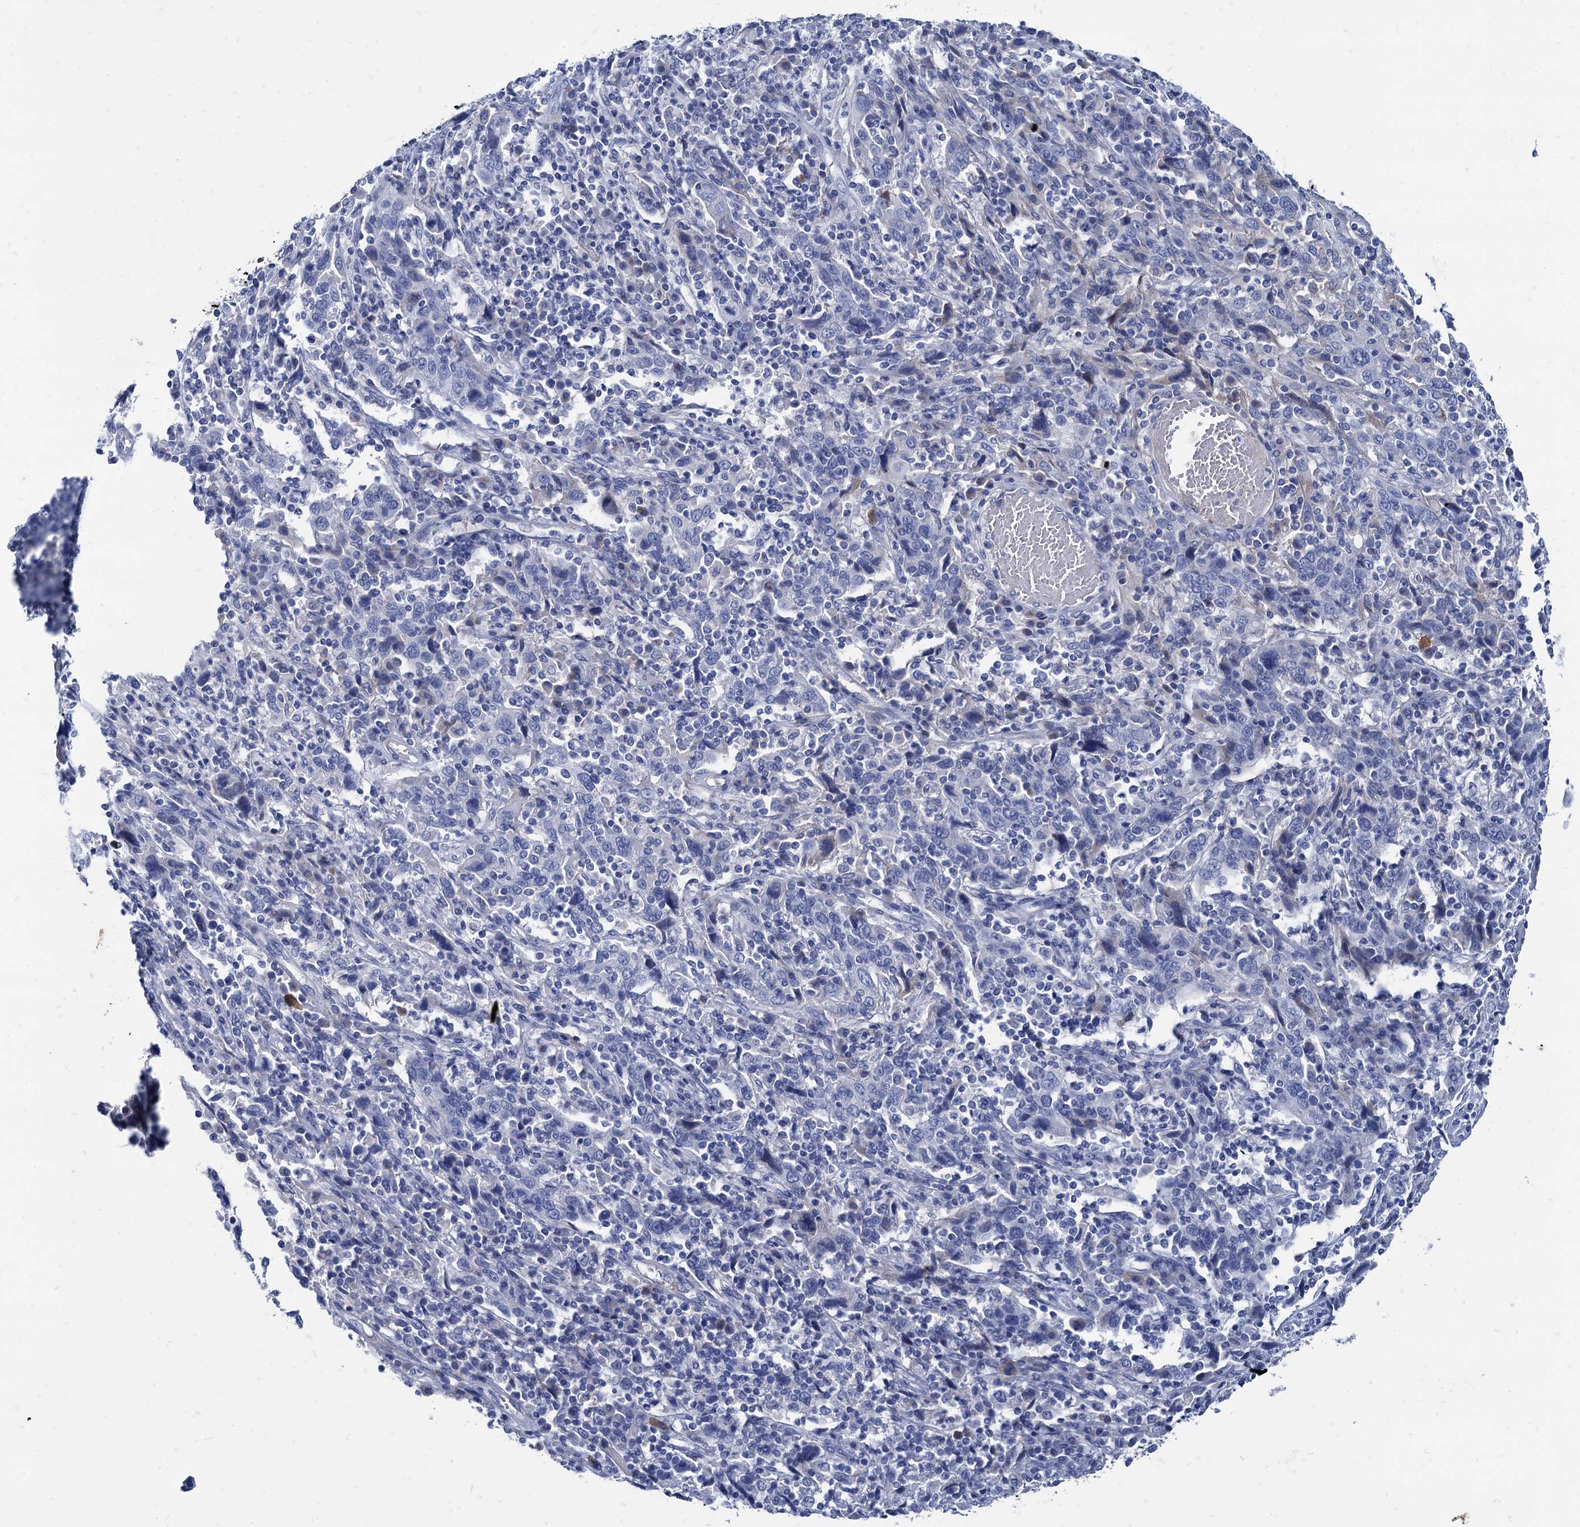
{"staining": {"intensity": "negative", "quantity": "none", "location": "none"}, "tissue": "cervical cancer", "cell_type": "Tumor cells", "image_type": "cancer", "snomed": [{"axis": "morphology", "description": "Squamous cell carcinoma, NOS"}, {"axis": "topography", "description": "Cervix"}], "caption": "A histopathology image of squamous cell carcinoma (cervical) stained for a protein shows no brown staining in tumor cells.", "gene": "TMEM72", "patient": {"sex": "female", "age": 46}}